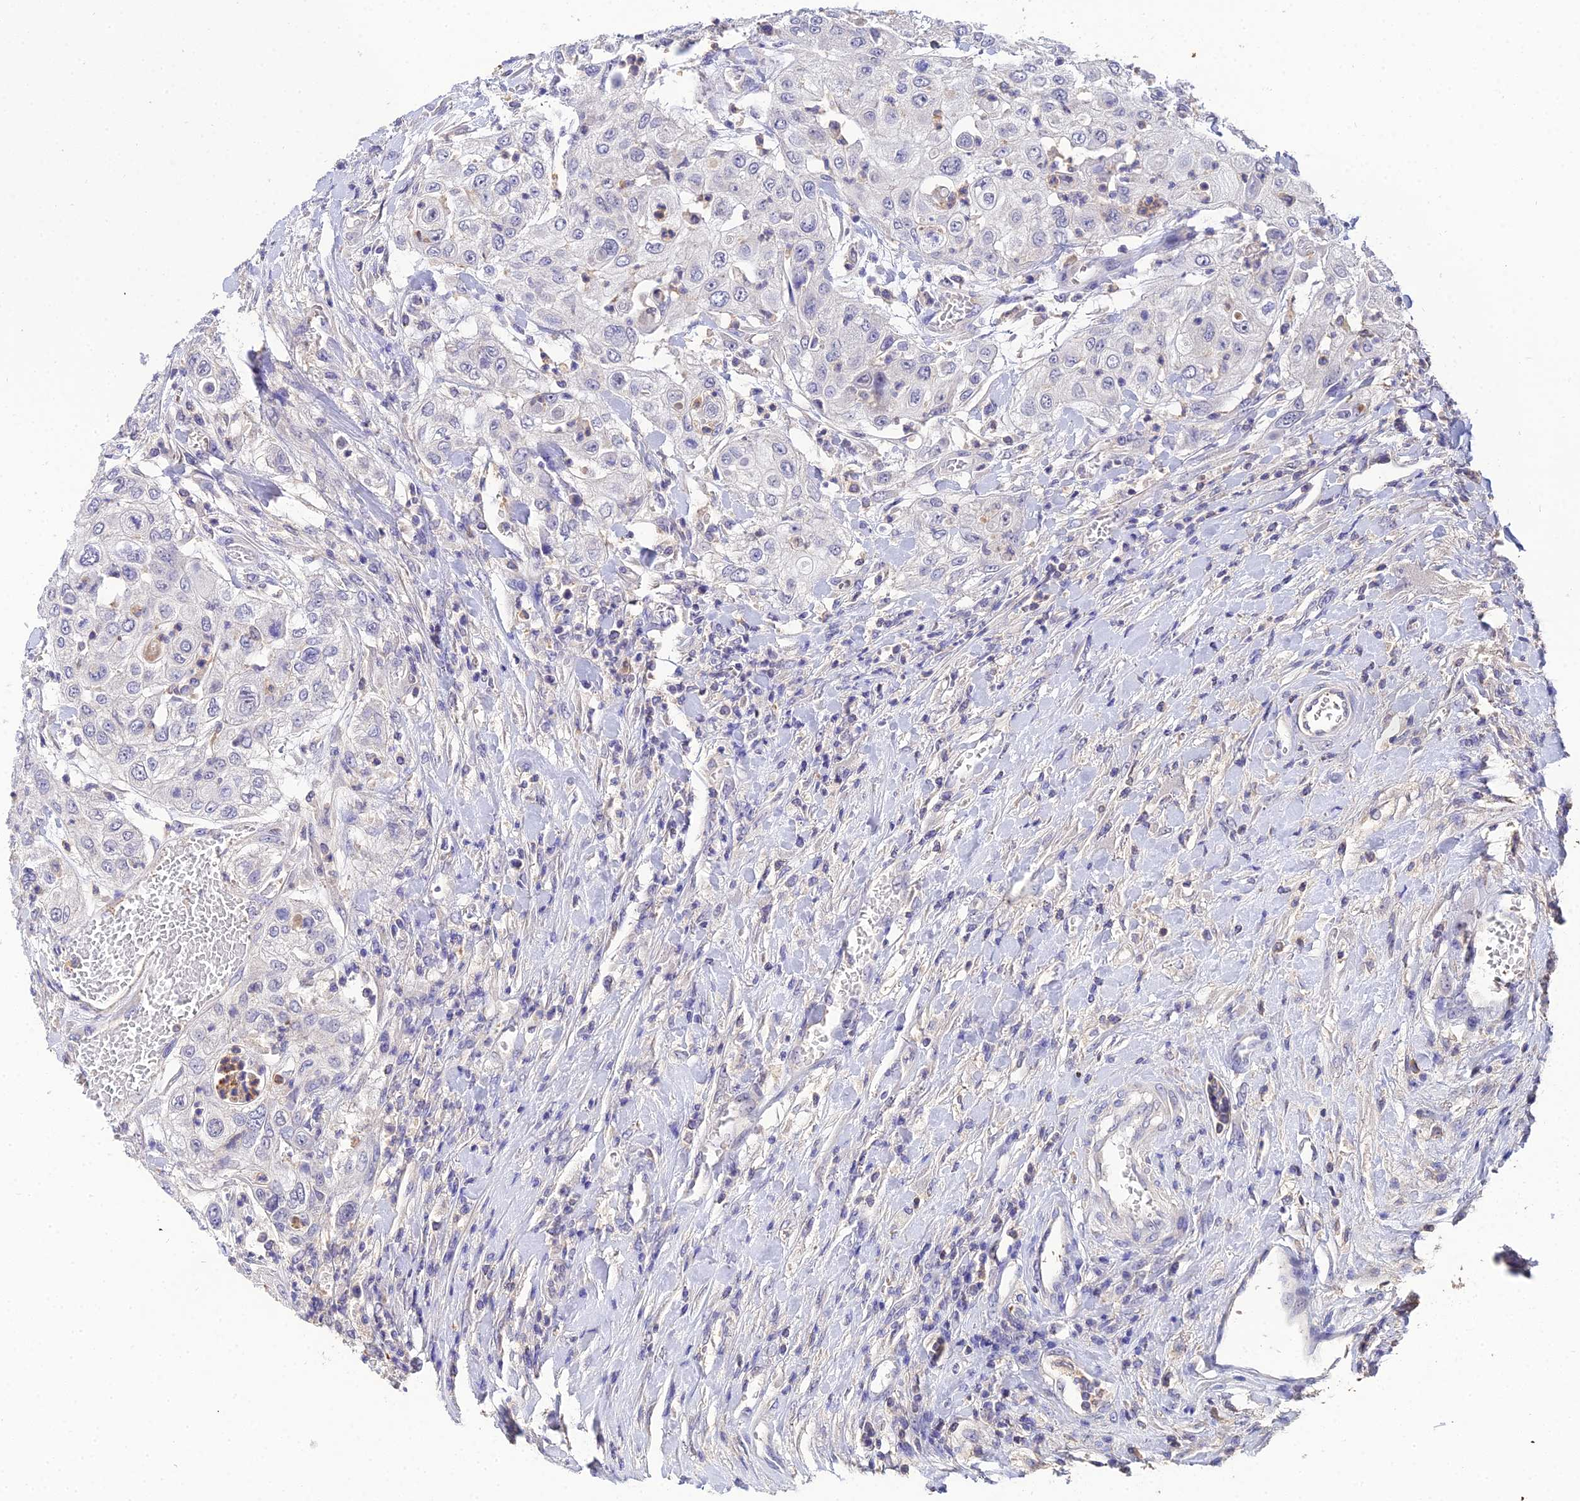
{"staining": {"intensity": "negative", "quantity": "none", "location": "none"}, "tissue": "urothelial cancer", "cell_type": "Tumor cells", "image_type": "cancer", "snomed": [{"axis": "morphology", "description": "Urothelial carcinoma, High grade"}, {"axis": "topography", "description": "Urinary bladder"}], "caption": "Human urothelial carcinoma (high-grade) stained for a protein using immunohistochemistry shows no expression in tumor cells.", "gene": "LSM5", "patient": {"sex": "female", "age": 79}}